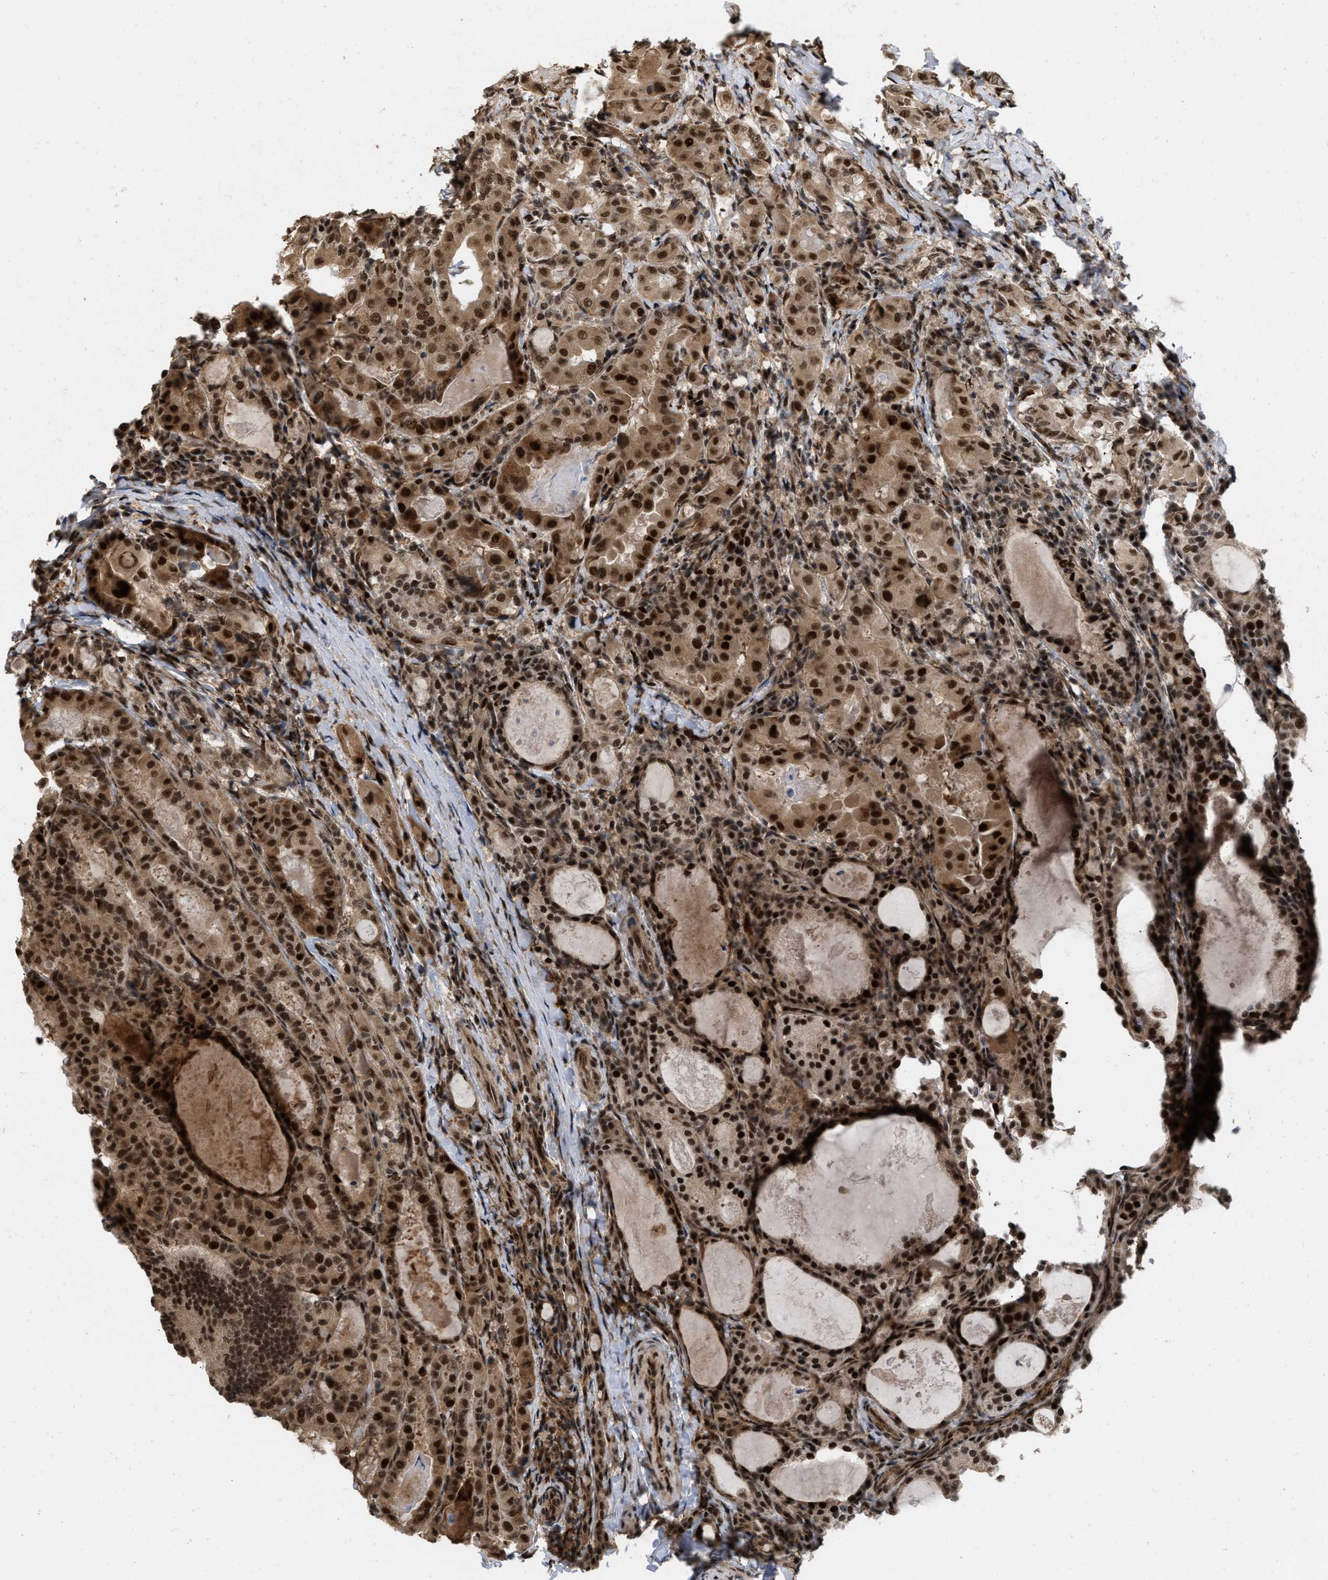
{"staining": {"intensity": "strong", "quantity": ">75%", "location": "cytoplasmic/membranous,nuclear"}, "tissue": "thyroid cancer", "cell_type": "Tumor cells", "image_type": "cancer", "snomed": [{"axis": "morphology", "description": "Papillary adenocarcinoma, NOS"}, {"axis": "topography", "description": "Thyroid gland"}], "caption": "A high-resolution histopathology image shows IHC staining of papillary adenocarcinoma (thyroid), which shows strong cytoplasmic/membranous and nuclear positivity in approximately >75% of tumor cells.", "gene": "ANKRD11", "patient": {"sex": "female", "age": 42}}